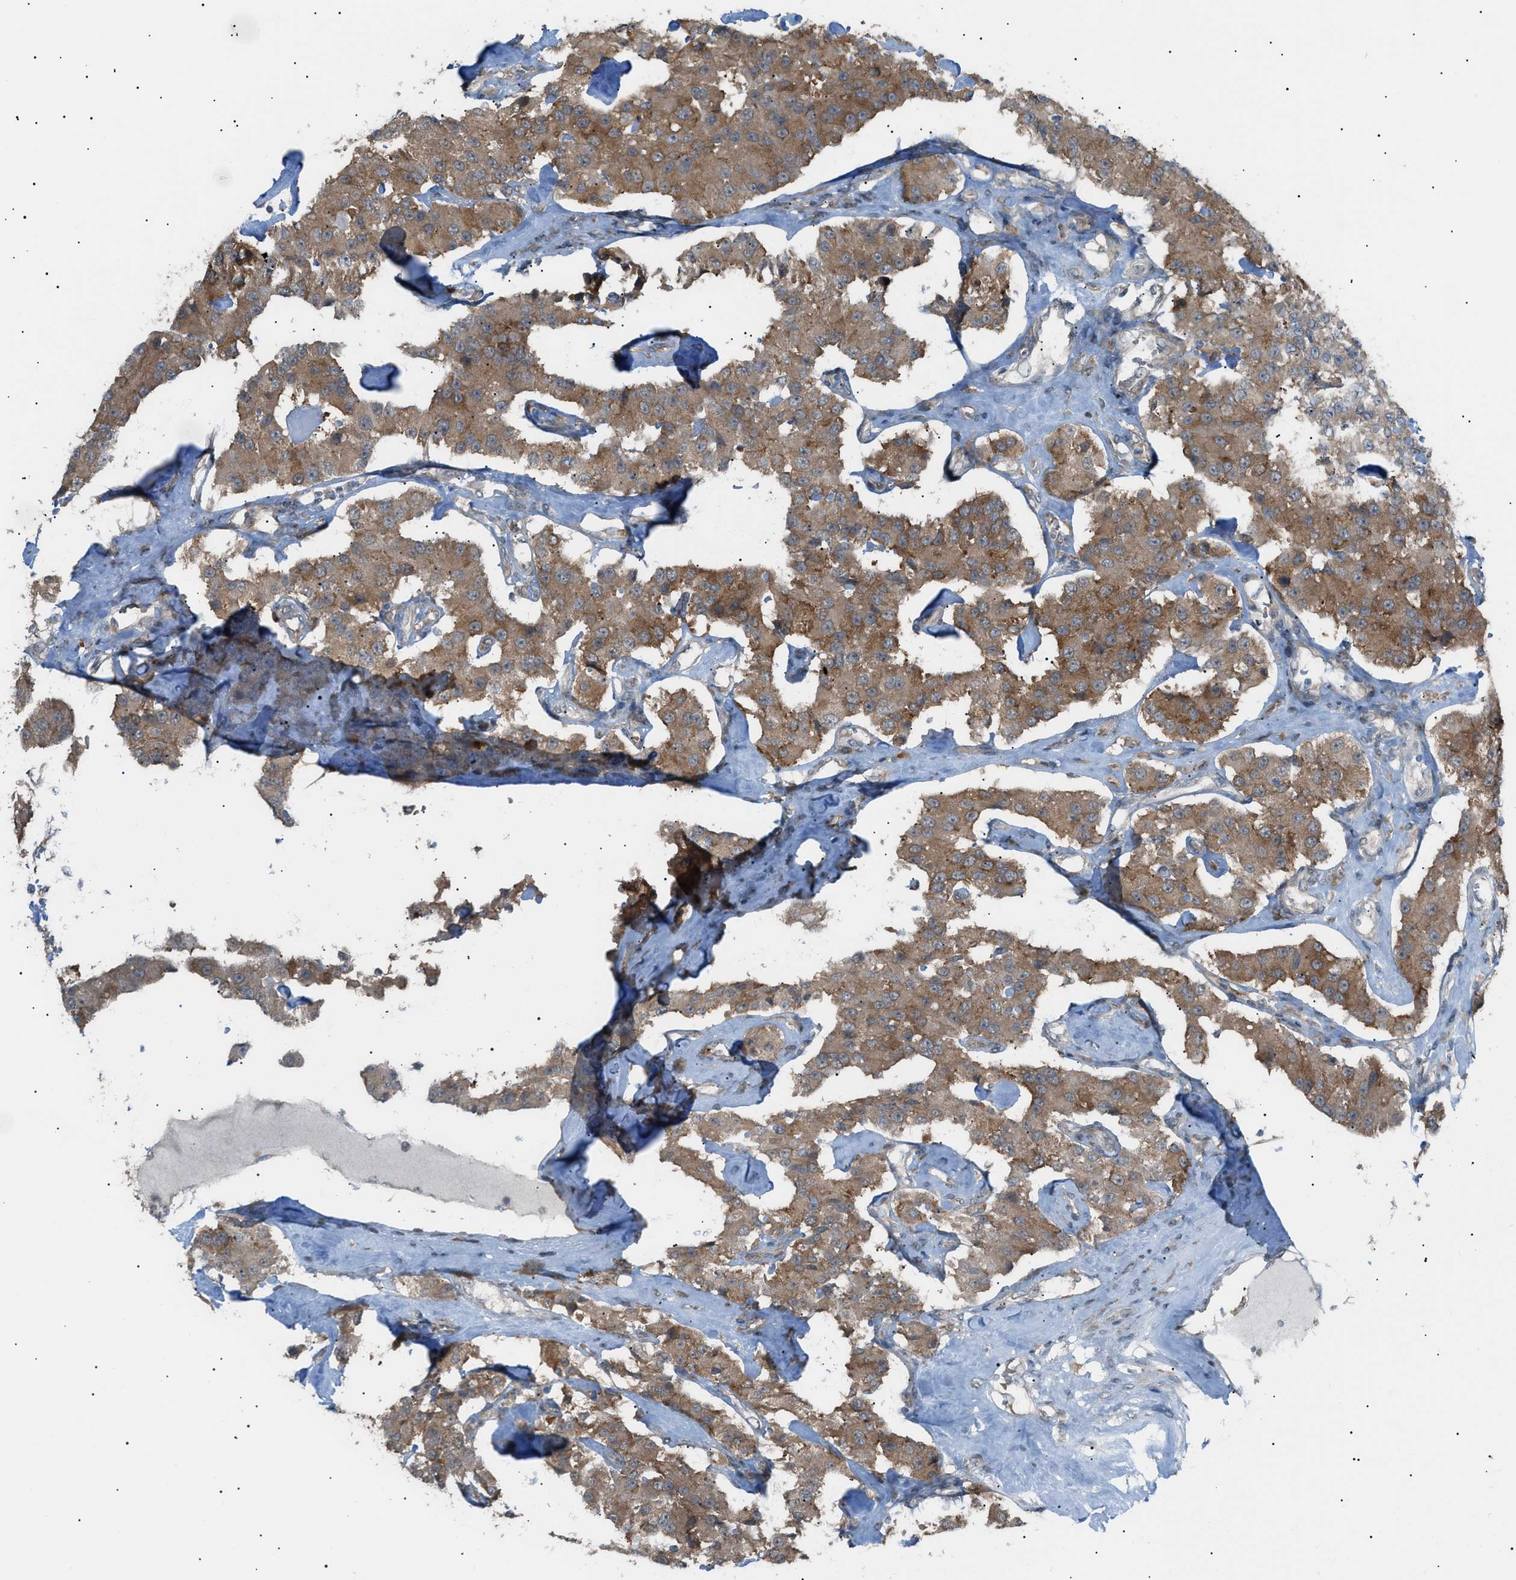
{"staining": {"intensity": "moderate", "quantity": ">75%", "location": "cytoplasmic/membranous"}, "tissue": "carcinoid", "cell_type": "Tumor cells", "image_type": "cancer", "snomed": [{"axis": "morphology", "description": "Carcinoid, malignant, NOS"}, {"axis": "topography", "description": "Pancreas"}], "caption": "Malignant carcinoid stained for a protein demonstrates moderate cytoplasmic/membranous positivity in tumor cells.", "gene": "LPIN2", "patient": {"sex": "male", "age": 41}}